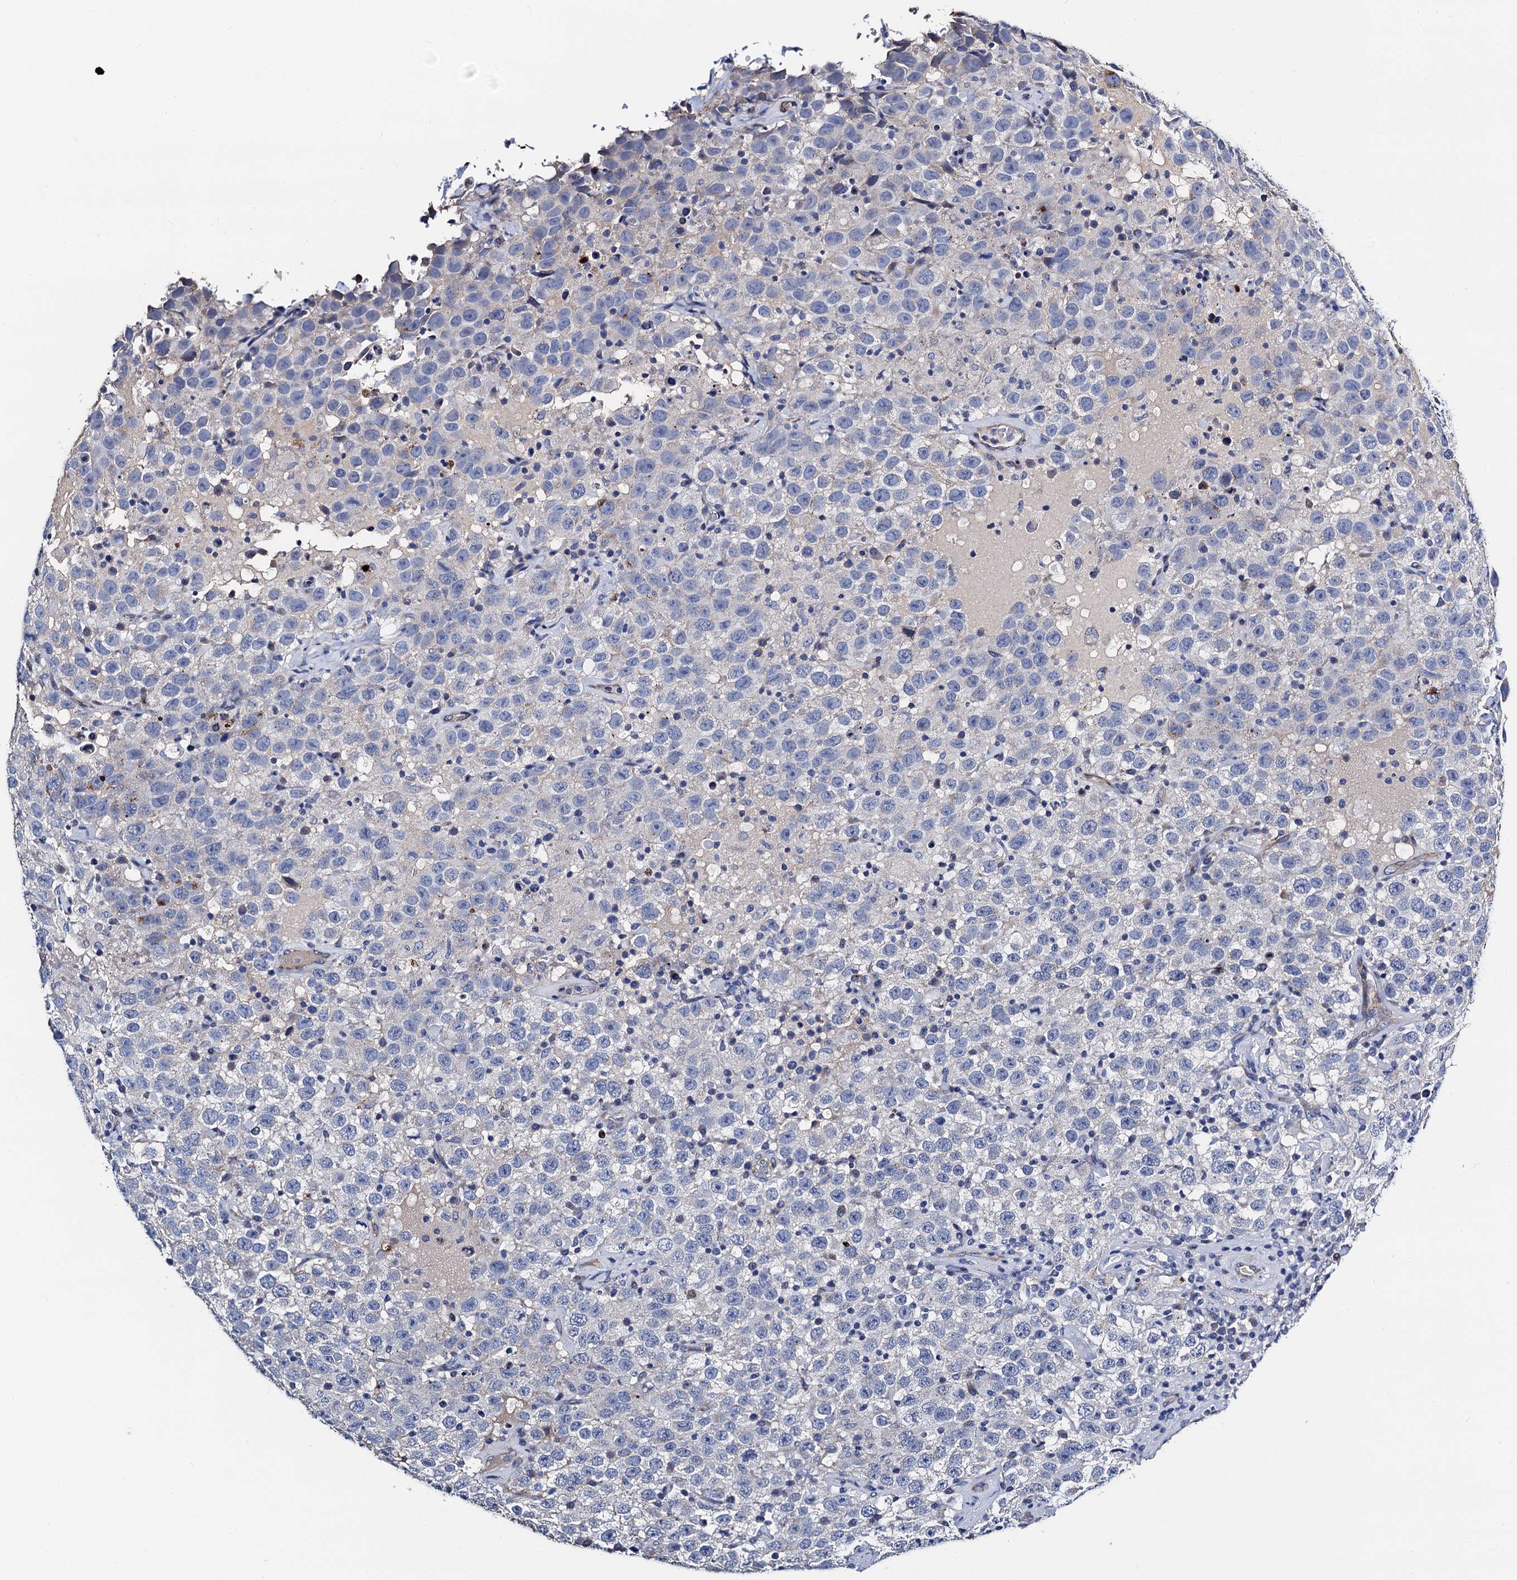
{"staining": {"intensity": "negative", "quantity": "none", "location": "none"}, "tissue": "testis cancer", "cell_type": "Tumor cells", "image_type": "cancer", "snomed": [{"axis": "morphology", "description": "Seminoma, NOS"}, {"axis": "topography", "description": "Testis"}], "caption": "Testis seminoma was stained to show a protein in brown. There is no significant positivity in tumor cells. The staining is performed using DAB (3,3'-diaminobenzidine) brown chromogen with nuclei counter-stained in using hematoxylin.", "gene": "FREM3", "patient": {"sex": "male", "age": 41}}